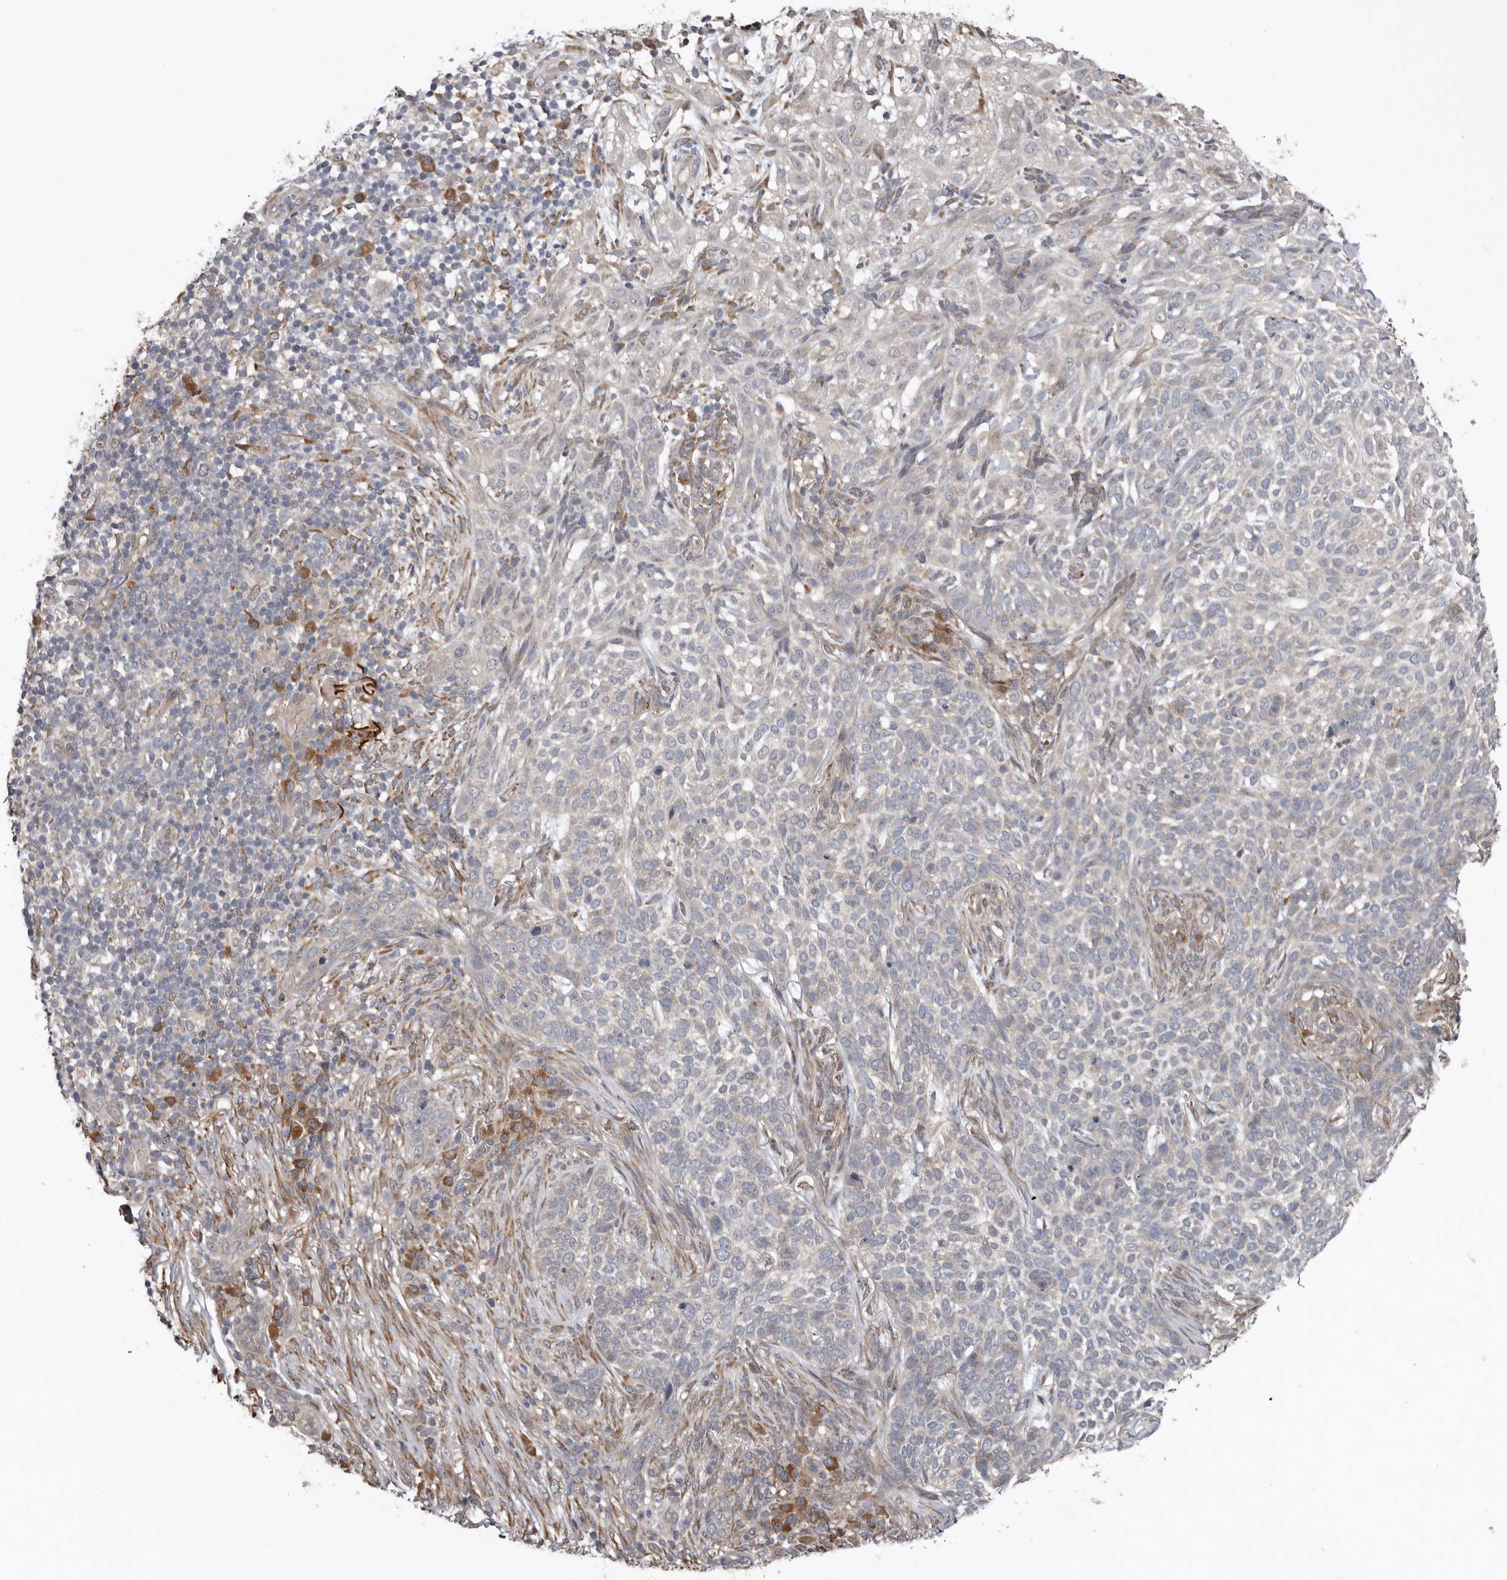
{"staining": {"intensity": "negative", "quantity": "none", "location": "none"}, "tissue": "skin cancer", "cell_type": "Tumor cells", "image_type": "cancer", "snomed": [{"axis": "morphology", "description": "Basal cell carcinoma"}, {"axis": "topography", "description": "Skin"}], "caption": "Tumor cells are negative for brown protein staining in skin basal cell carcinoma. (Brightfield microscopy of DAB (3,3'-diaminobenzidine) IHC at high magnification).", "gene": "CHML", "patient": {"sex": "female", "age": 64}}